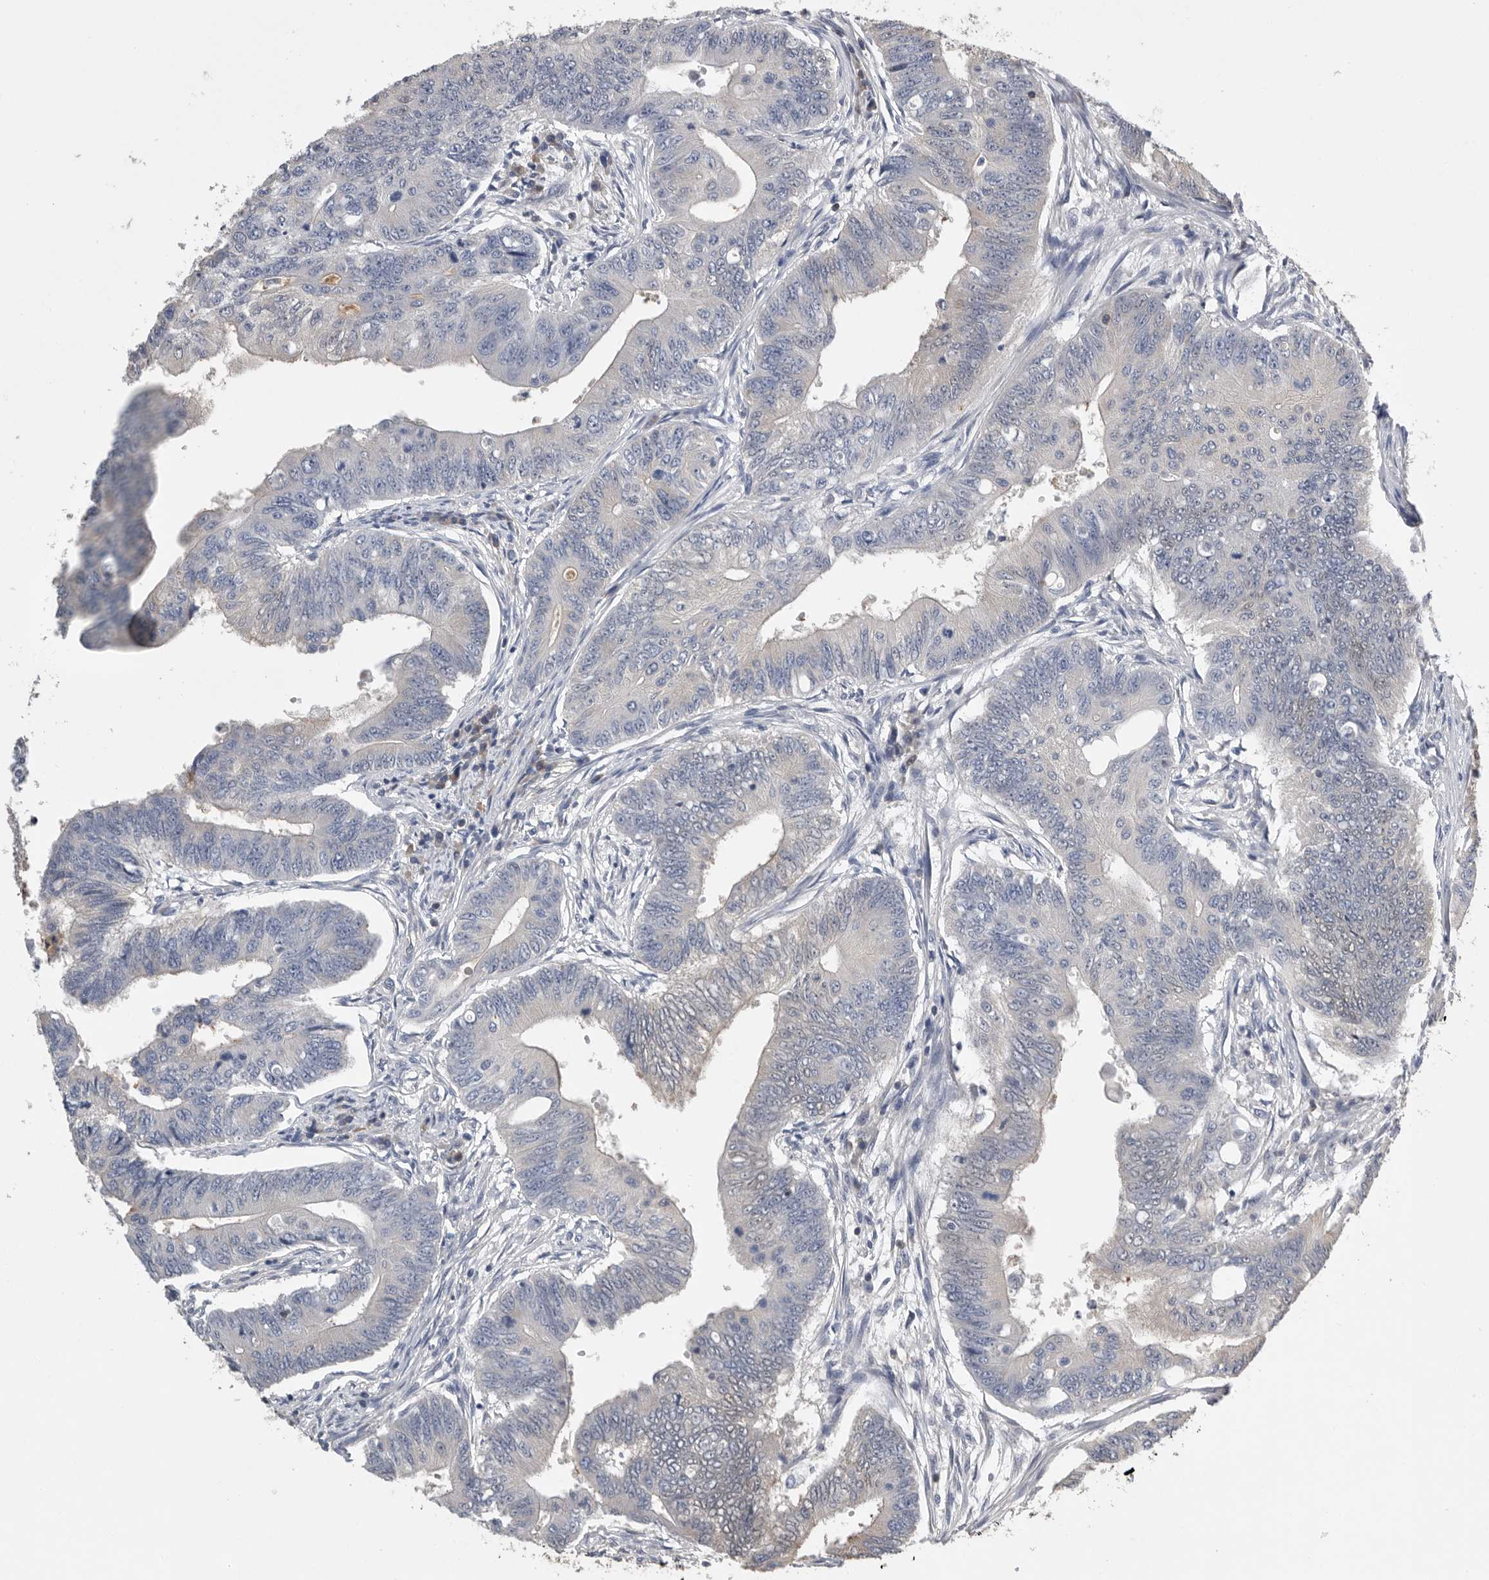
{"staining": {"intensity": "negative", "quantity": "none", "location": "none"}, "tissue": "colorectal cancer", "cell_type": "Tumor cells", "image_type": "cancer", "snomed": [{"axis": "morphology", "description": "Adenoma, NOS"}, {"axis": "morphology", "description": "Adenocarcinoma, NOS"}, {"axis": "topography", "description": "Colon"}], "caption": "Human colorectal cancer (adenocarcinoma) stained for a protein using immunohistochemistry demonstrates no positivity in tumor cells.", "gene": "PDCD4", "patient": {"sex": "male", "age": 79}}